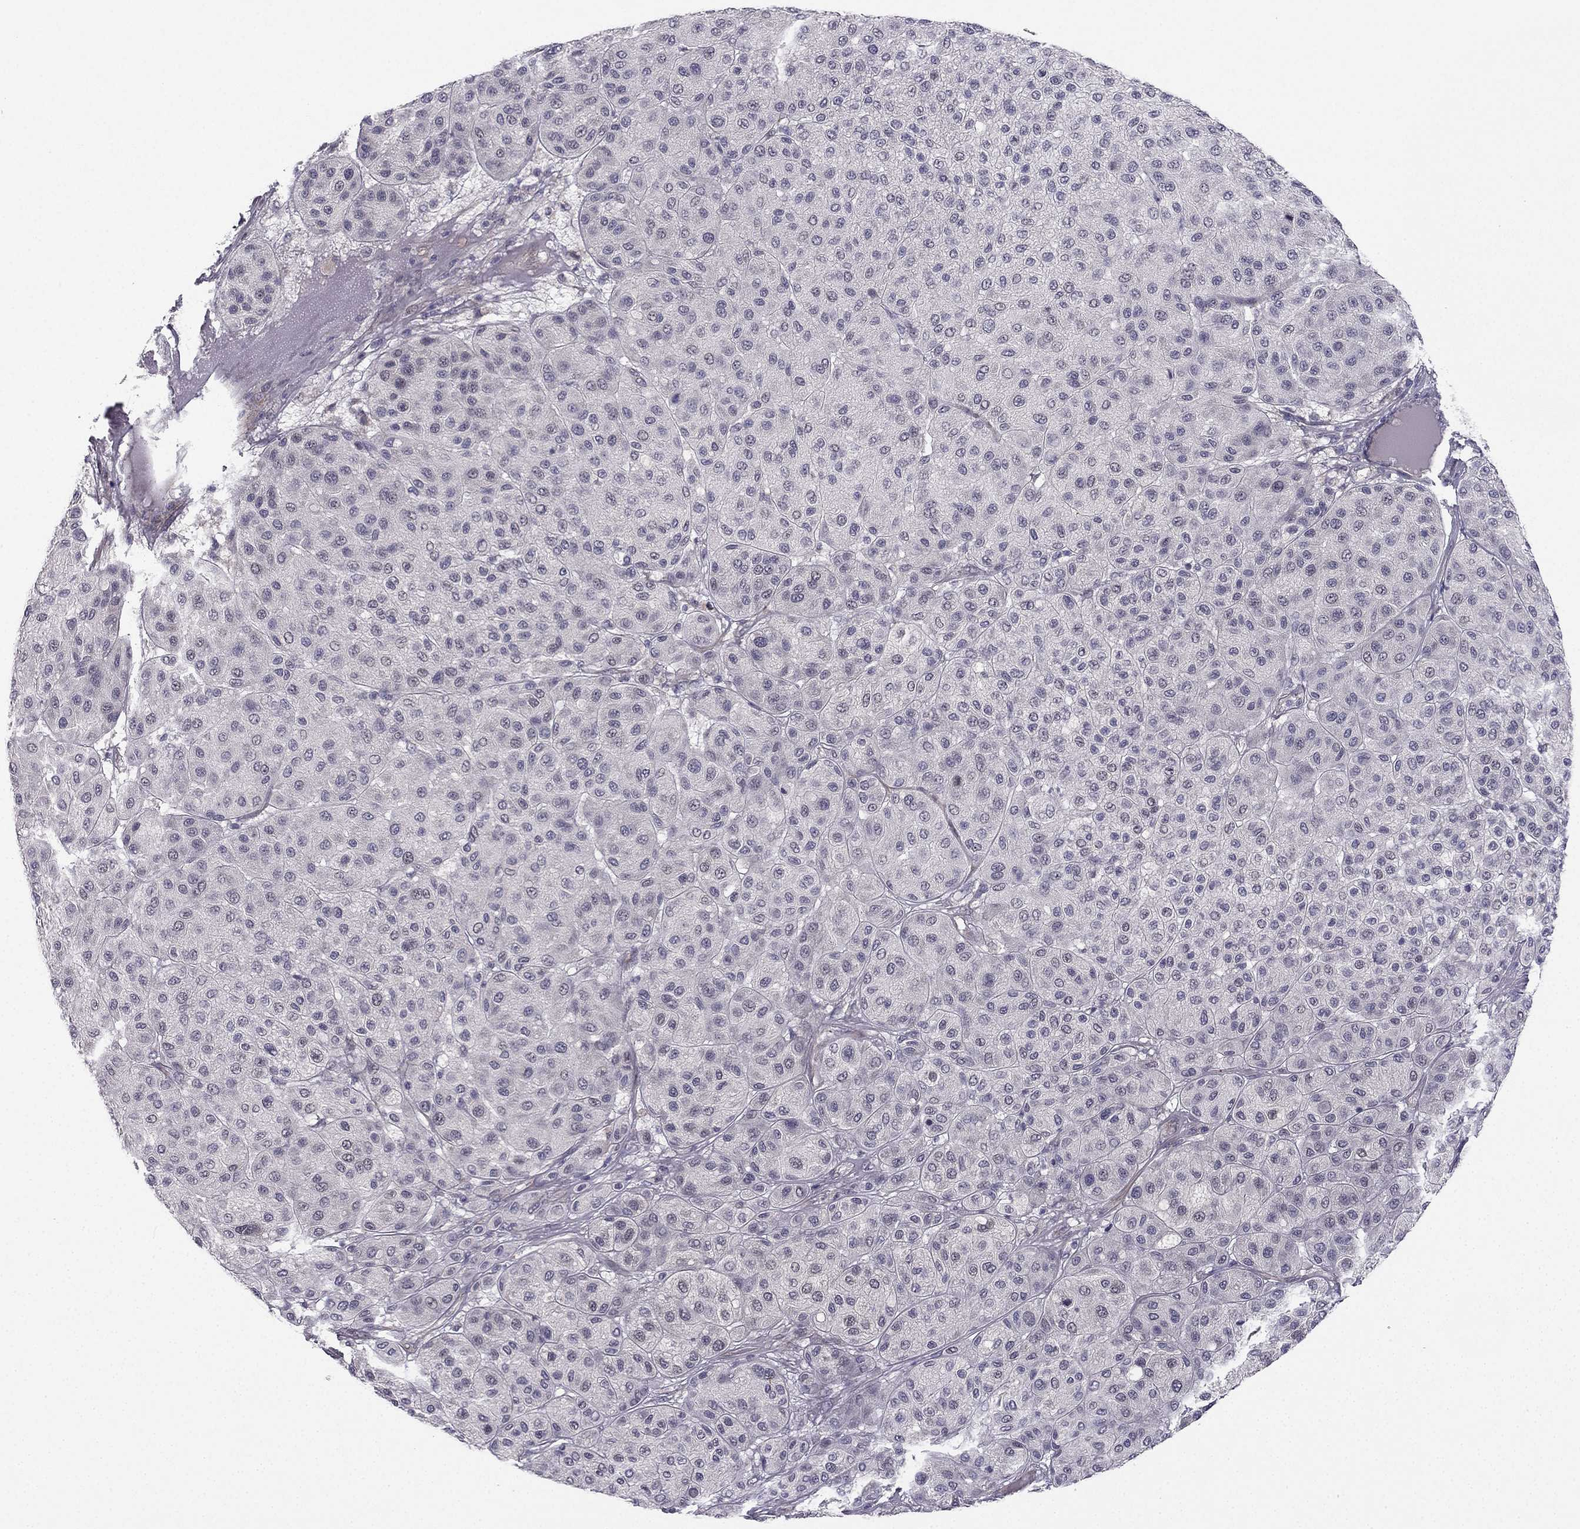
{"staining": {"intensity": "negative", "quantity": "none", "location": "none"}, "tissue": "melanoma", "cell_type": "Tumor cells", "image_type": "cancer", "snomed": [{"axis": "morphology", "description": "Malignant melanoma, Metastatic site"}, {"axis": "topography", "description": "Smooth muscle"}], "caption": "An immunohistochemistry (IHC) micrograph of melanoma is shown. There is no staining in tumor cells of melanoma.", "gene": "CHST8", "patient": {"sex": "male", "age": 41}}